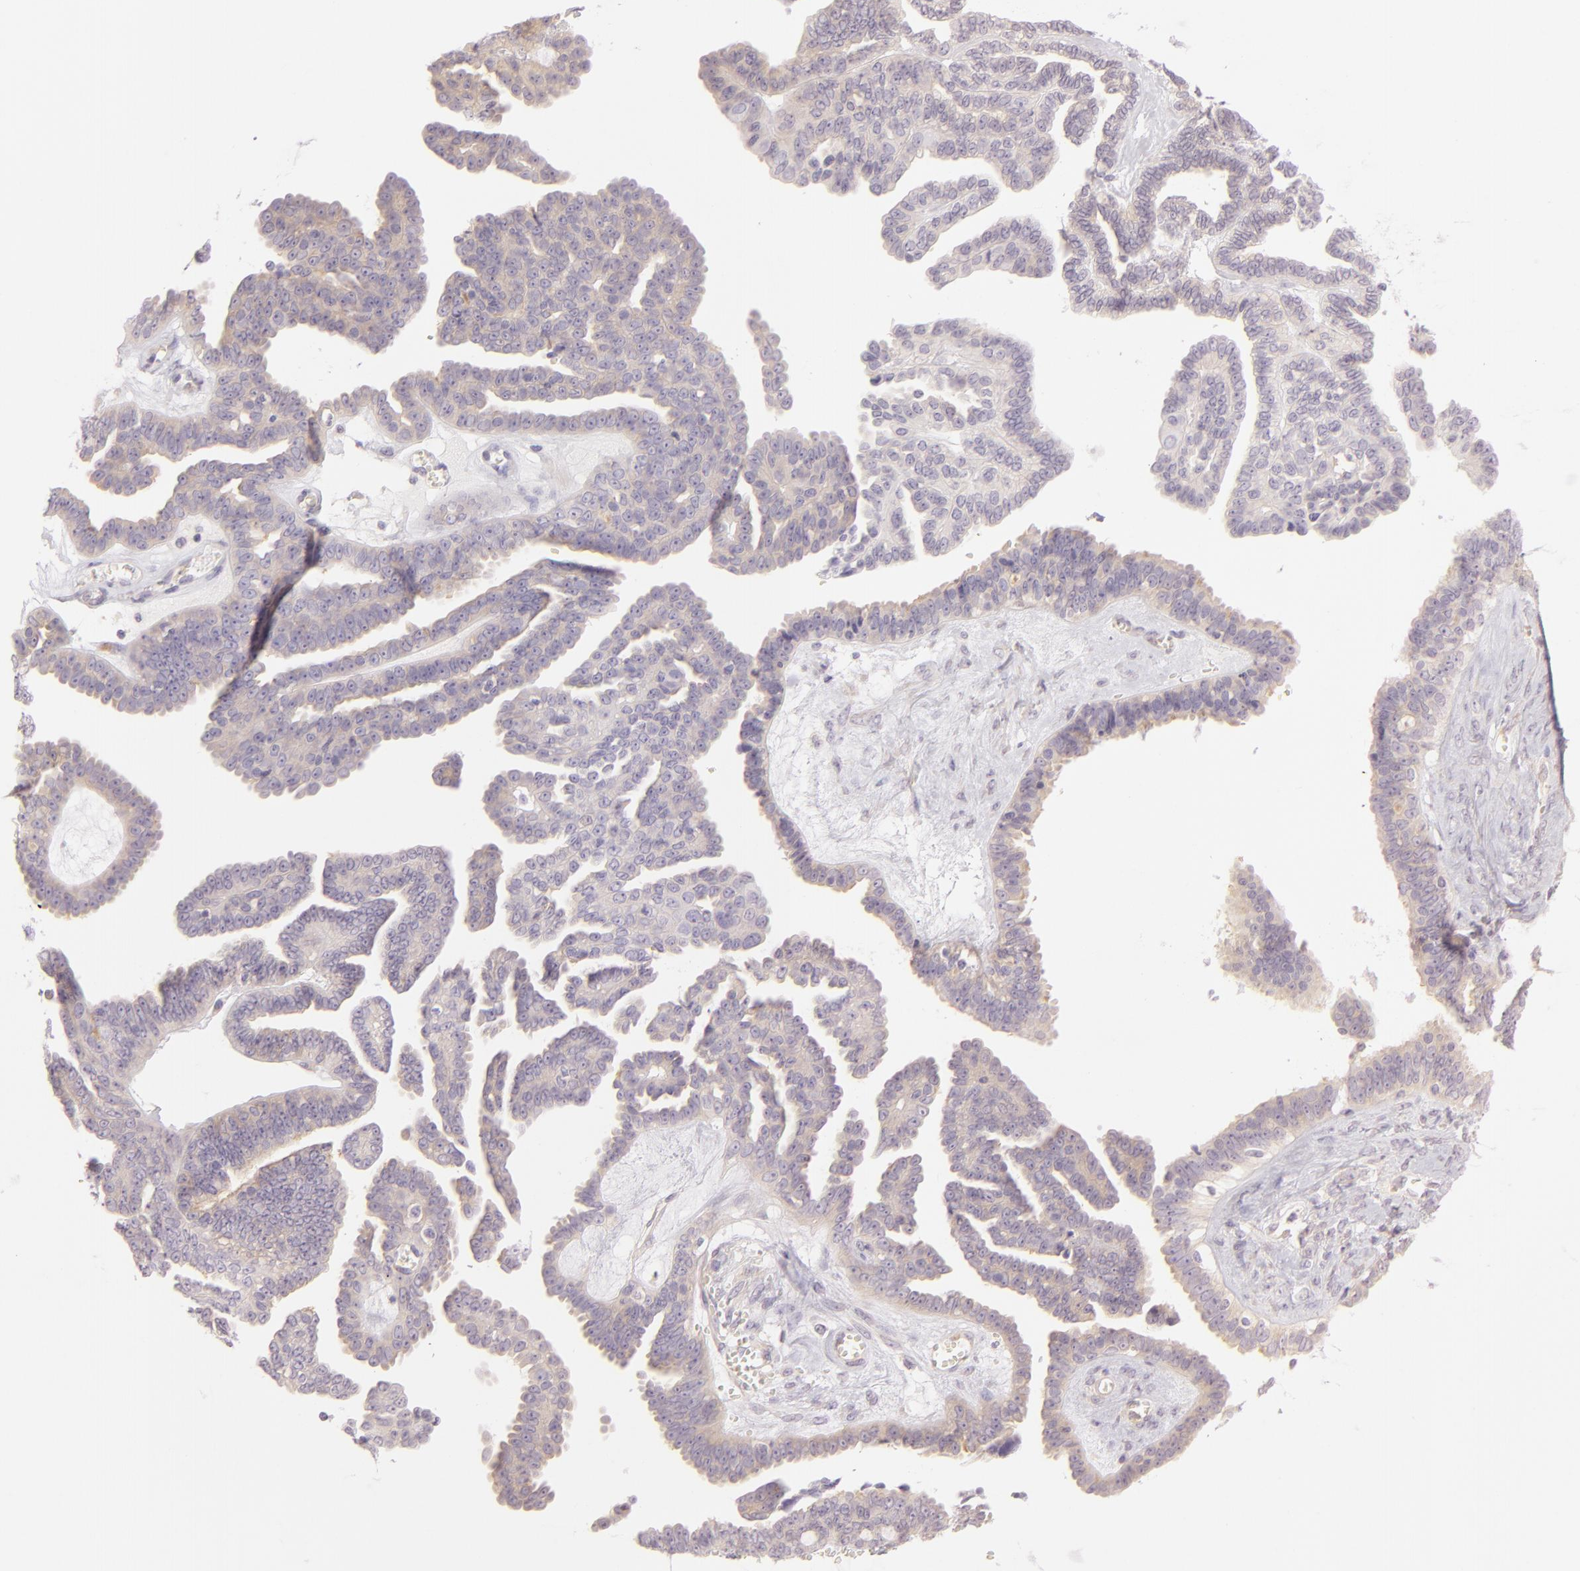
{"staining": {"intensity": "weak", "quantity": "25%-75%", "location": "cytoplasmic/membranous"}, "tissue": "ovarian cancer", "cell_type": "Tumor cells", "image_type": "cancer", "snomed": [{"axis": "morphology", "description": "Cystadenocarcinoma, serous, NOS"}, {"axis": "topography", "description": "Ovary"}], "caption": "Immunohistochemical staining of ovarian serous cystadenocarcinoma demonstrates low levels of weak cytoplasmic/membranous staining in about 25%-75% of tumor cells. The protein is stained brown, and the nuclei are stained in blue (DAB (3,3'-diaminobenzidine) IHC with brightfield microscopy, high magnification).", "gene": "ZC3H7B", "patient": {"sex": "female", "age": 71}}